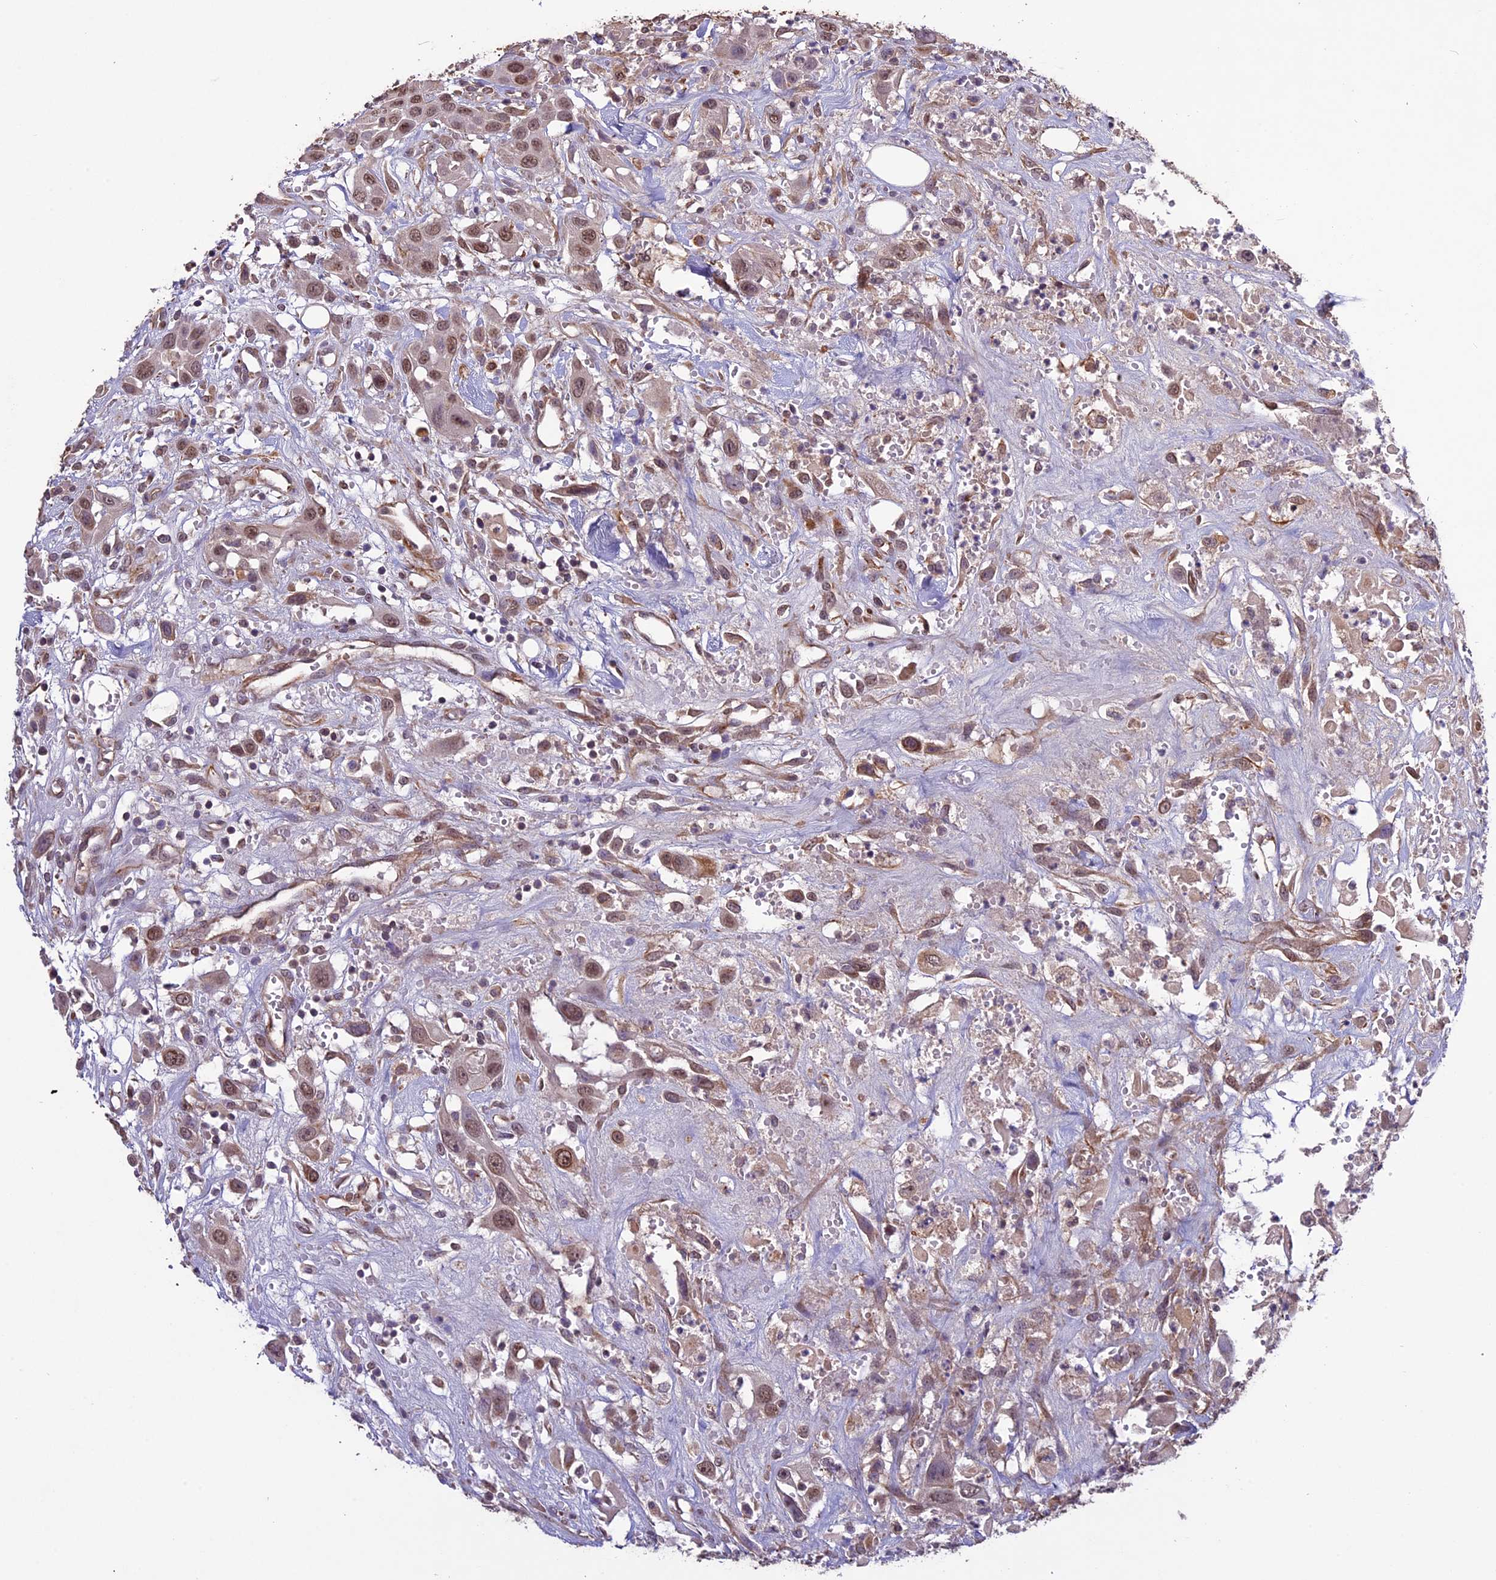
{"staining": {"intensity": "moderate", "quantity": ">75%", "location": "nuclear"}, "tissue": "head and neck cancer", "cell_type": "Tumor cells", "image_type": "cancer", "snomed": [{"axis": "morphology", "description": "Squamous cell carcinoma, NOS"}, {"axis": "topography", "description": "Head-Neck"}], "caption": "Brown immunohistochemical staining in human head and neck cancer (squamous cell carcinoma) demonstrates moderate nuclear staining in approximately >75% of tumor cells.", "gene": "C3orf70", "patient": {"sex": "male", "age": 81}}